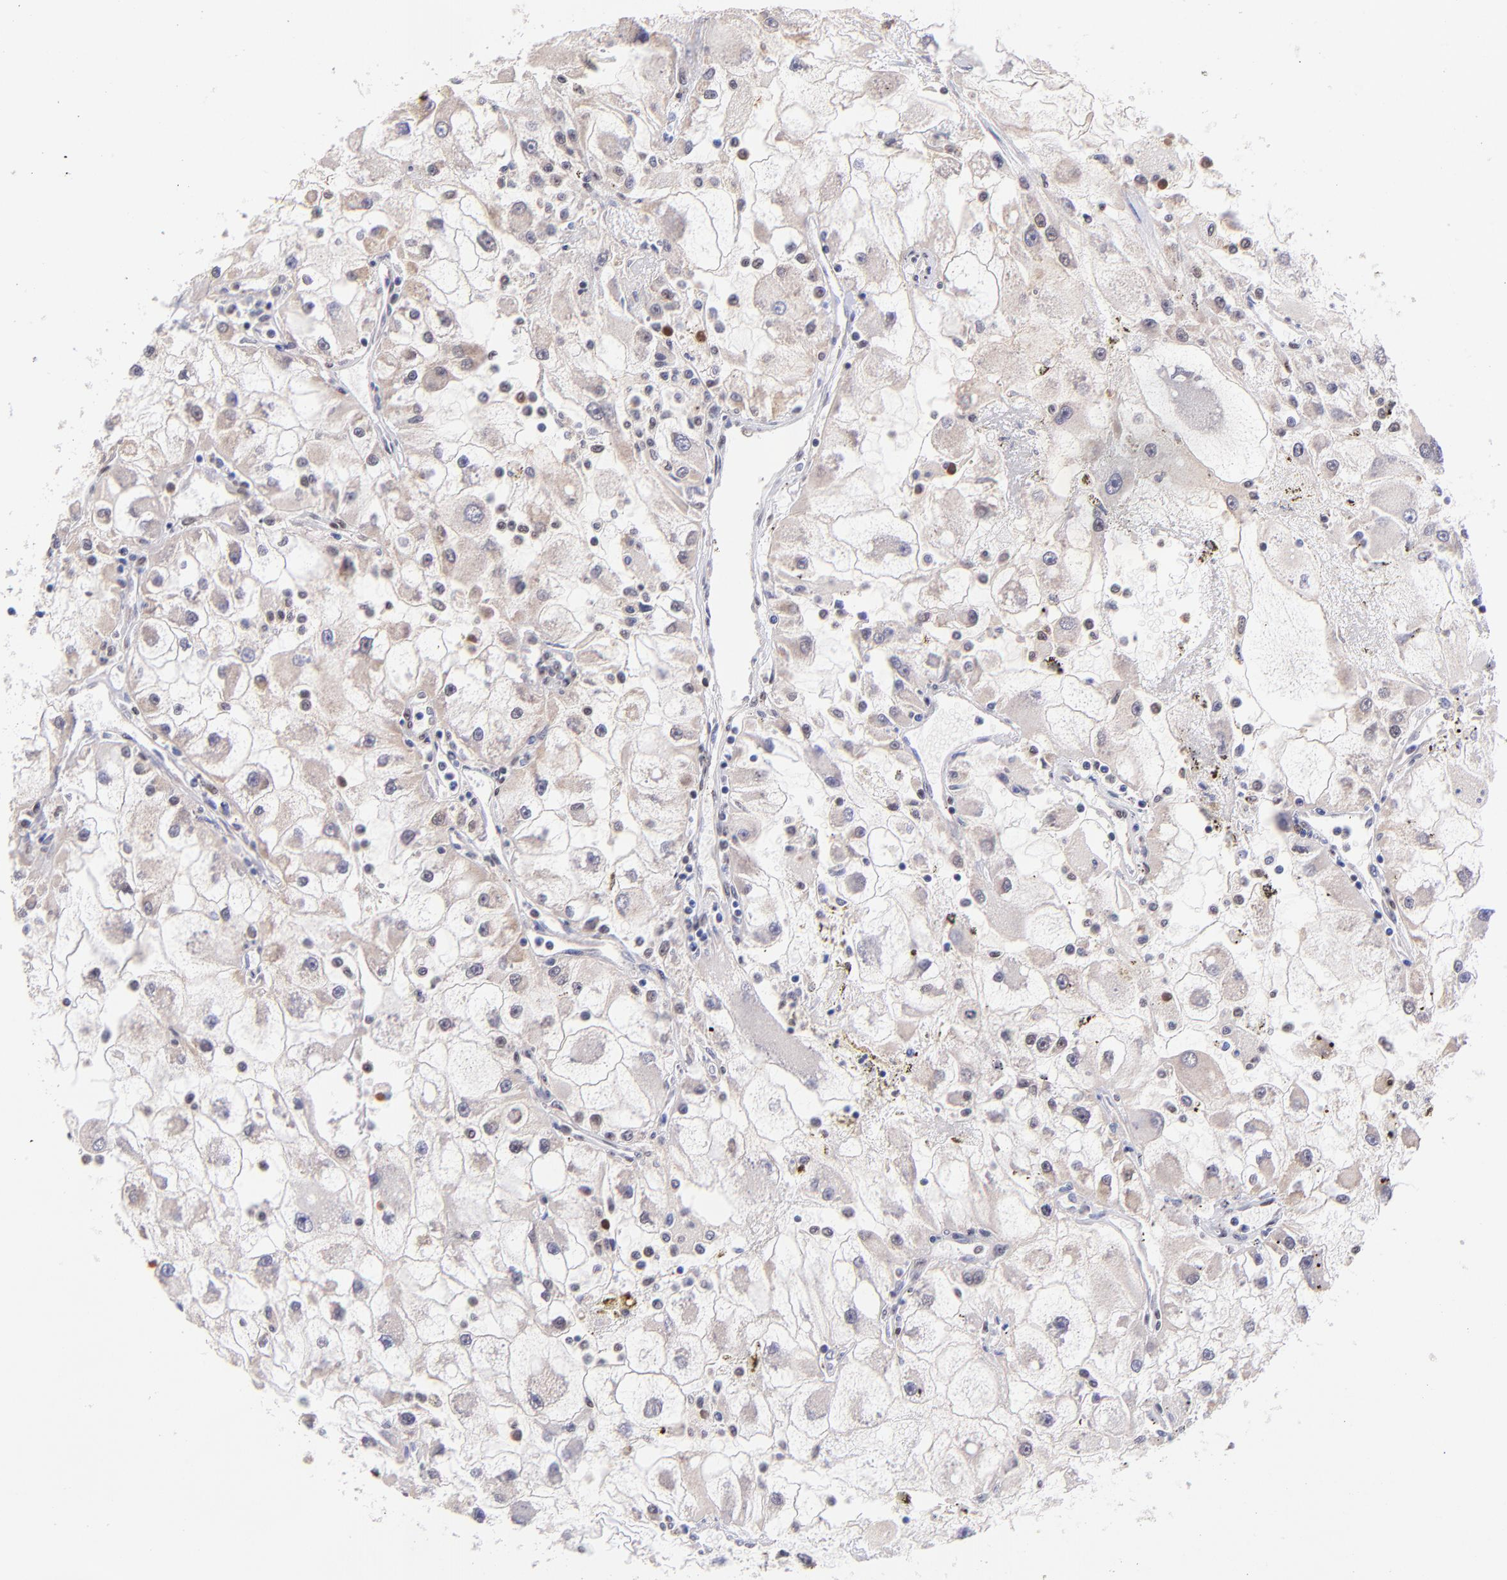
{"staining": {"intensity": "weak", "quantity": "25%-75%", "location": "nuclear"}, "tissue": "renal cancer", "cell_type": "Tumor cells", "image_type": "cancer", "snomed": [{"axis": "morphology", "description": "Adenocarcinoma, NOS"}, {"axis": "topography", "description": "Kidney"}], "caption": "Renal cancer was stained to show a protein in brown. There is low levels of weak nuclear expression in approximately 25%-75% of tumor cells.", "gene": "MIDEAS", "patient": {"sex": "female", "age": 73}}